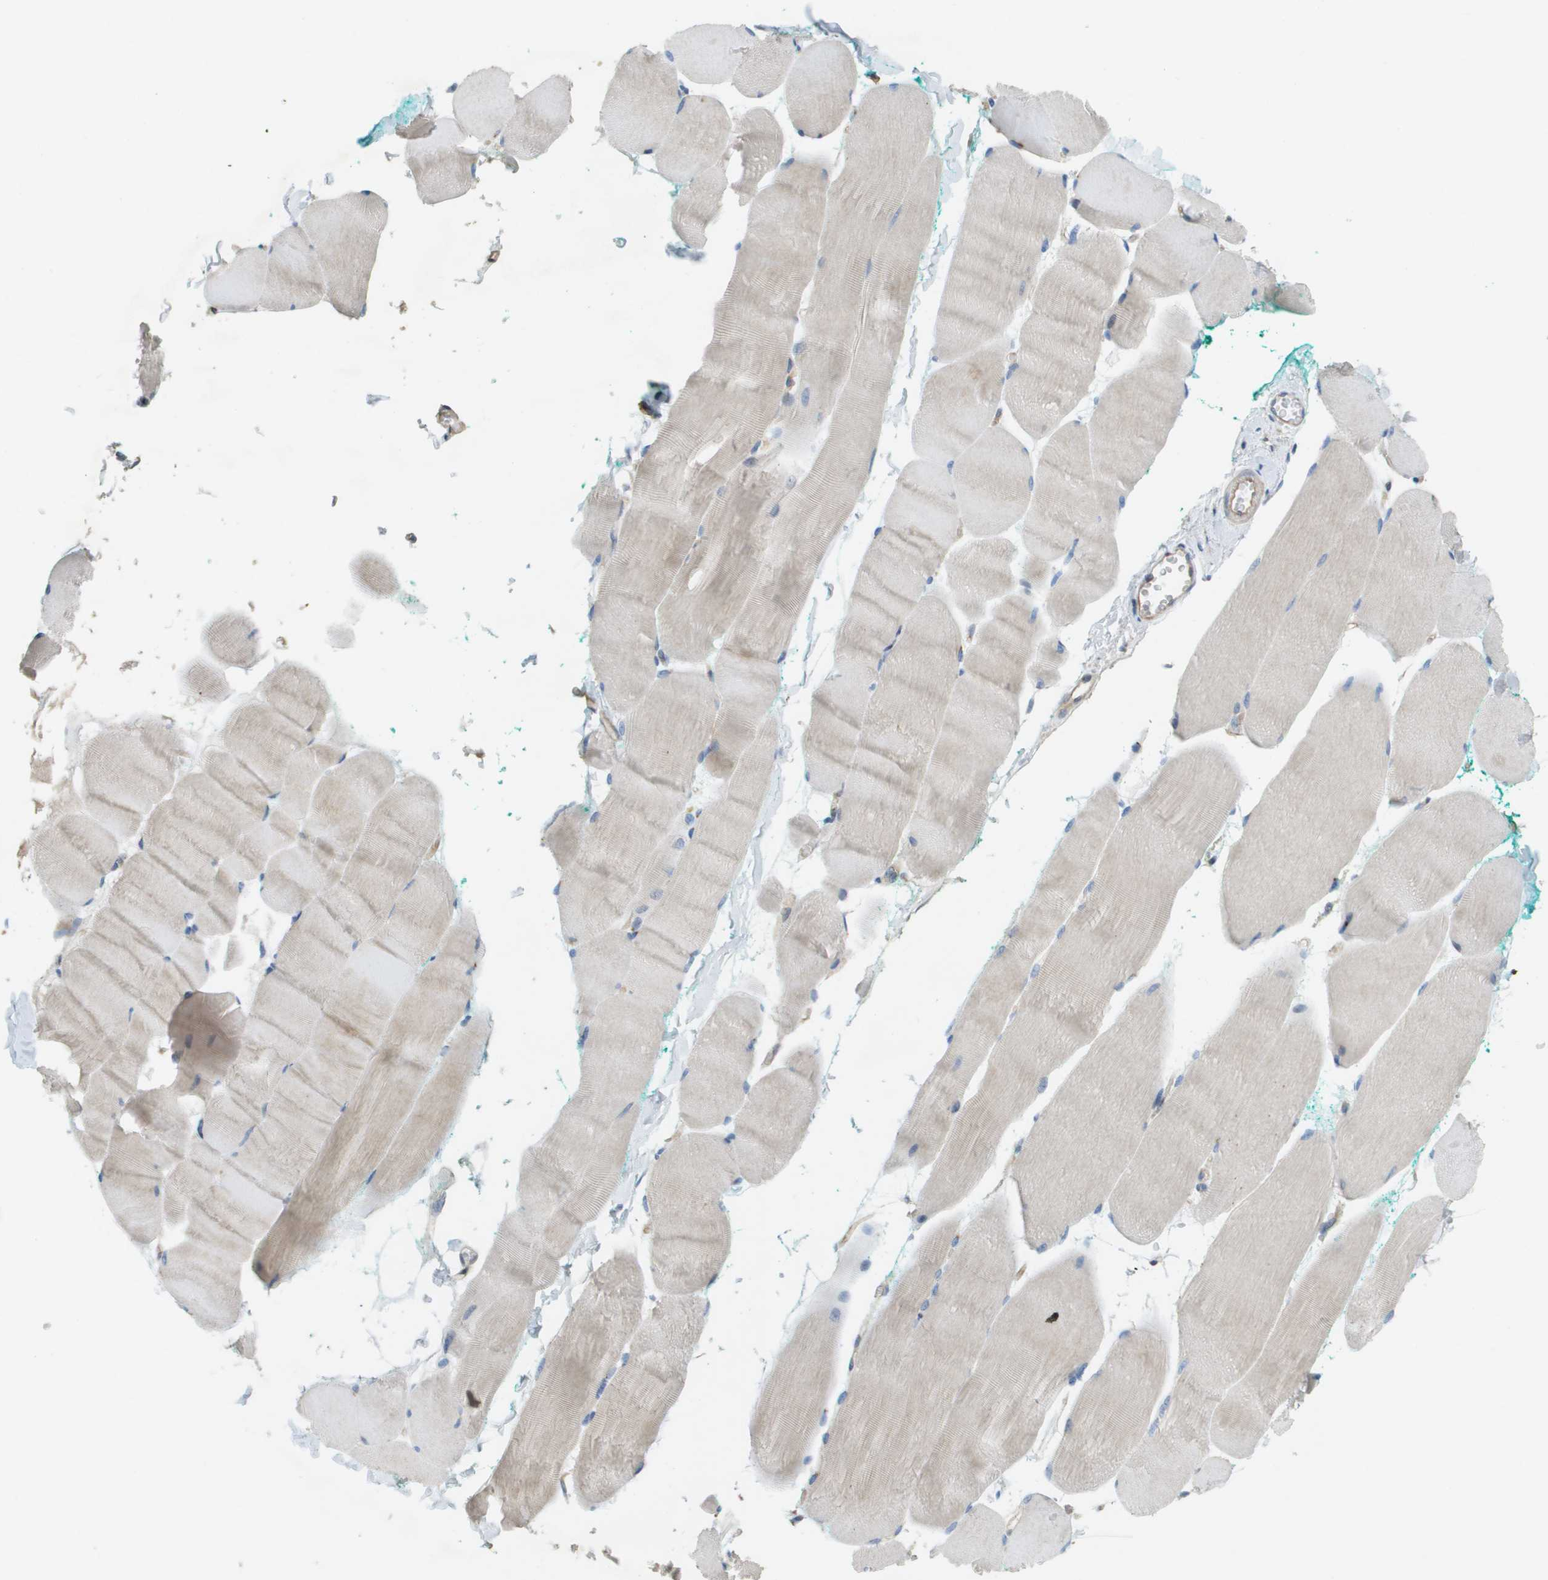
{"staining": {"intensity": "negative", "quantity": "none", "location": "none"}, "tissue": "skeletal muscle", "cell_type": "Myocytes", "image_type": "normal", "snomed": [{"axis": "morphology", "description": "Normal tissue, NOS"}, {"axis": "morphology", "description": "Squamous cell carcinoma, NOS"}, {"axis": "topography", "description": "Skeletal muscle"}], "caption": "IHC of benign skeletal muscle displays no expression in myocytes. Brightfield microscopy of immunohistochemistry (IHC) stained with DAB (brown) and hematoxylin (blue), captured at high magnification.", "gene": "CASP10", "patient": {"sex": "male", "age": 51}}